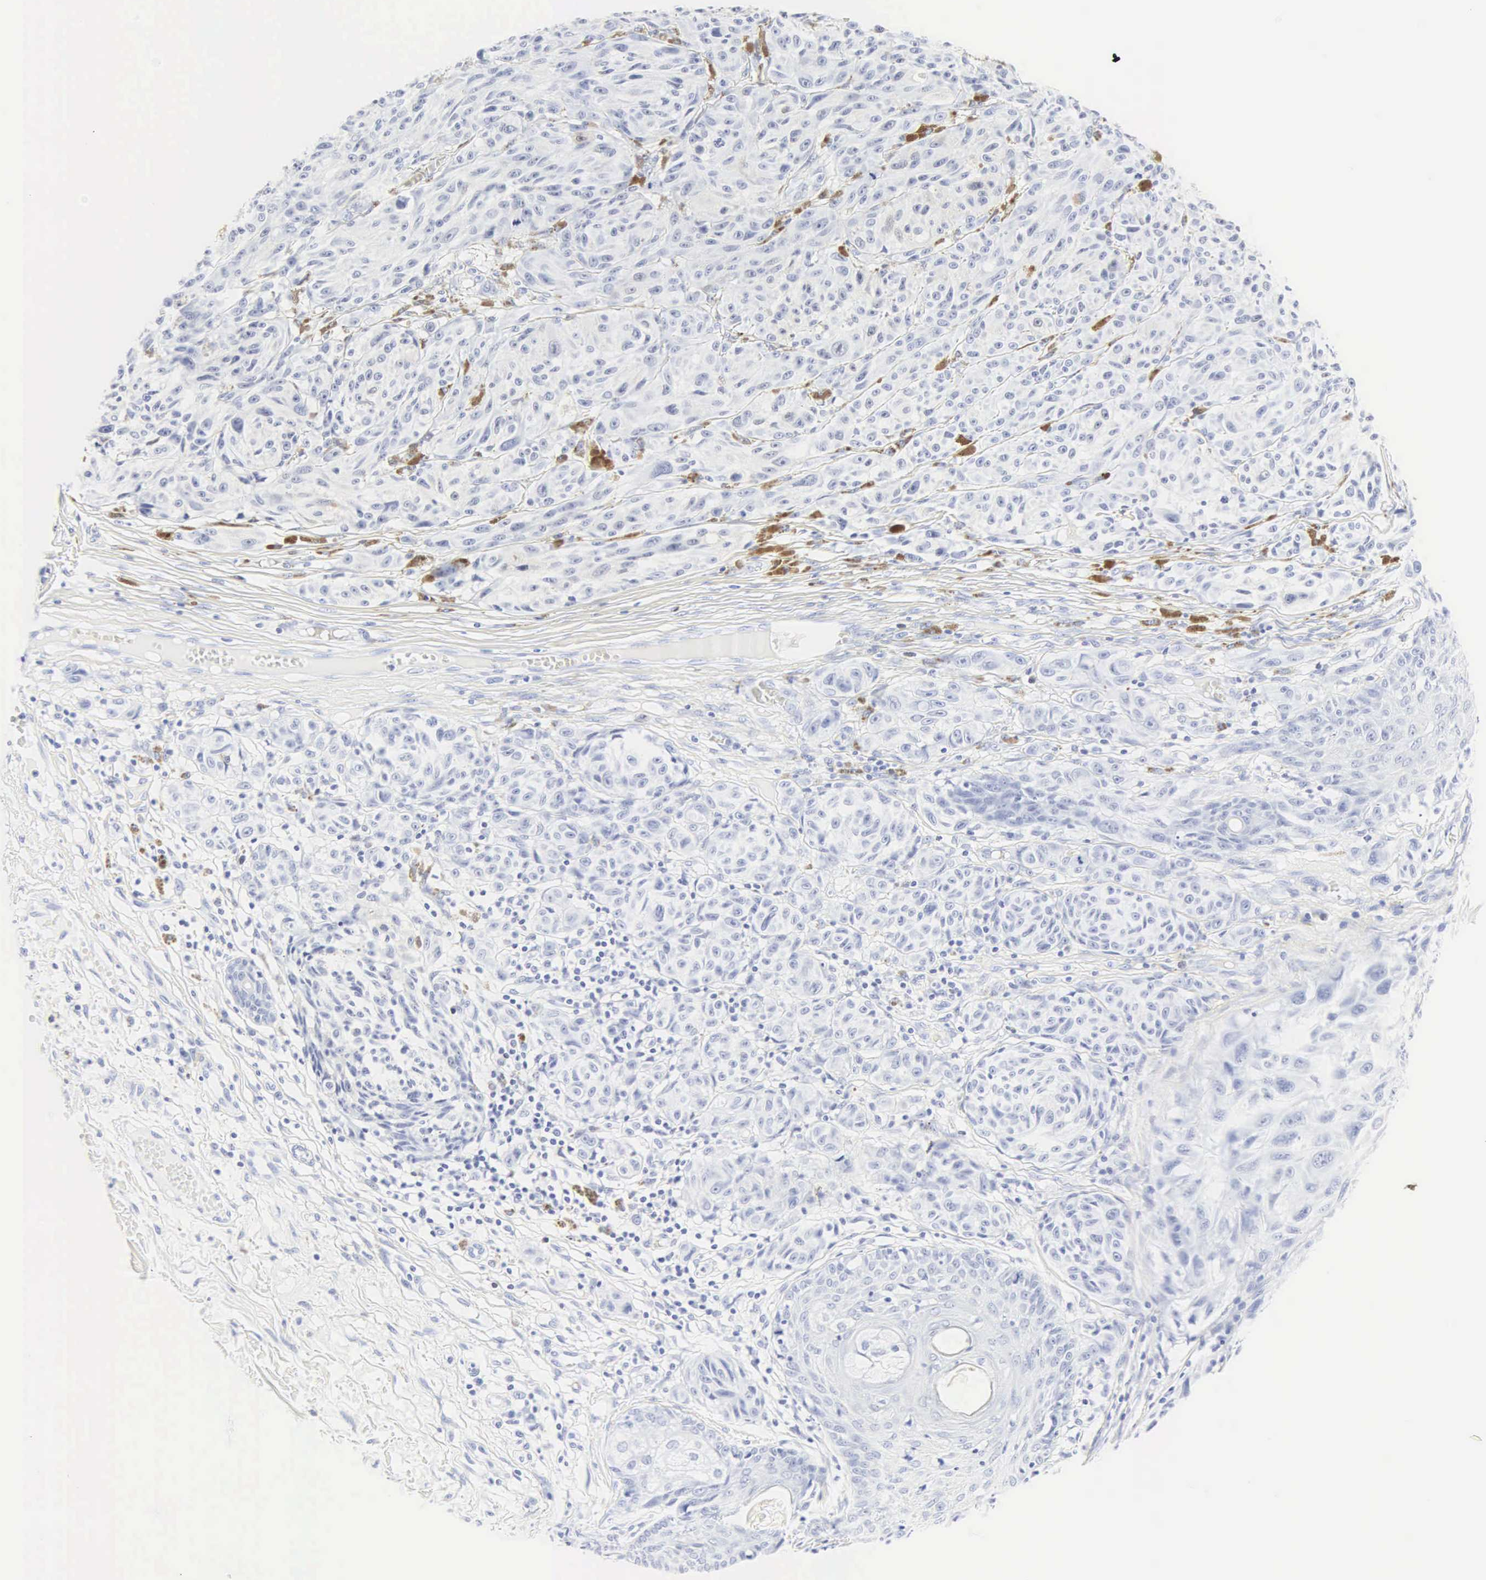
{"staining": {"intensity": "negative", "quantity": "none", "location": "none"}, "tissue": "melanoma", "cell_type": "Tumor cells", "image_type": "cancer", "snomed": [{"axis": "morphology", "description": "Malignant melanoma, NOS"}, {"axis": "topography", "description": "Skin"}], "caption": "Human malignant melanoma stained for a protein using IHC displays no expression in tumor cells.", "gene": "CGB3", "patient": {"sex": "male", "age": 70}}